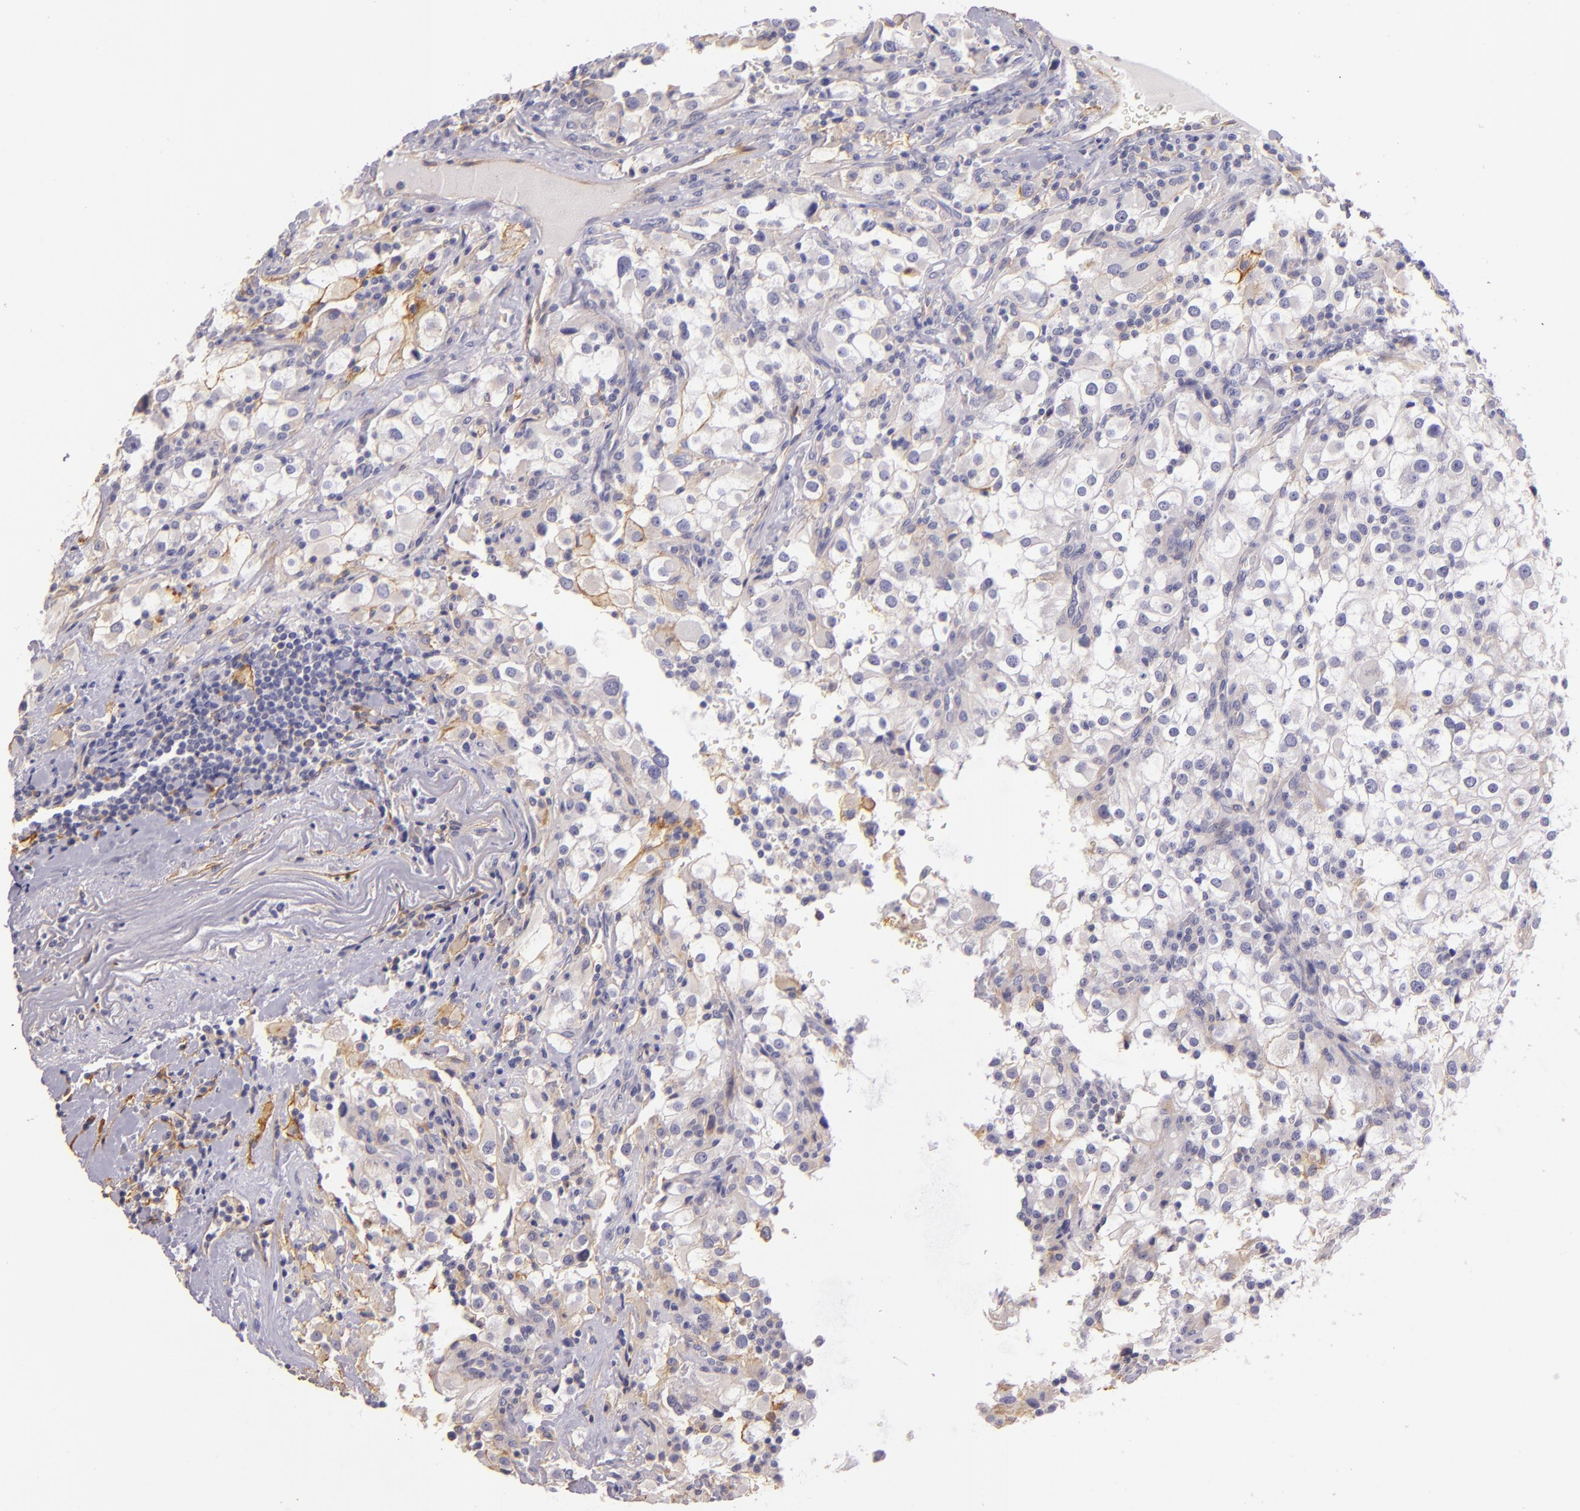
{"staining": {"intensity": "moderate", "quantity": "<25%", "location": "cytoplasmic/membranous"}, "tissue": "renal cancer", "cell_type": "Tumor cells", "image_type": "cancer", "snomed": [{"axis": "morphology", "description": "Adenocarcinoma, NOS"}, {"axis": "topography", "description": "Kidney"}], "caption": "Renal adenocarcinoma was stained to show a protein in brown. There is low levels of moderate cytoplasmic/membranous expression in approximately <25% of tumor cells.", "gene": "CTSF", "patient": {"sex": "female", "age": 52}}